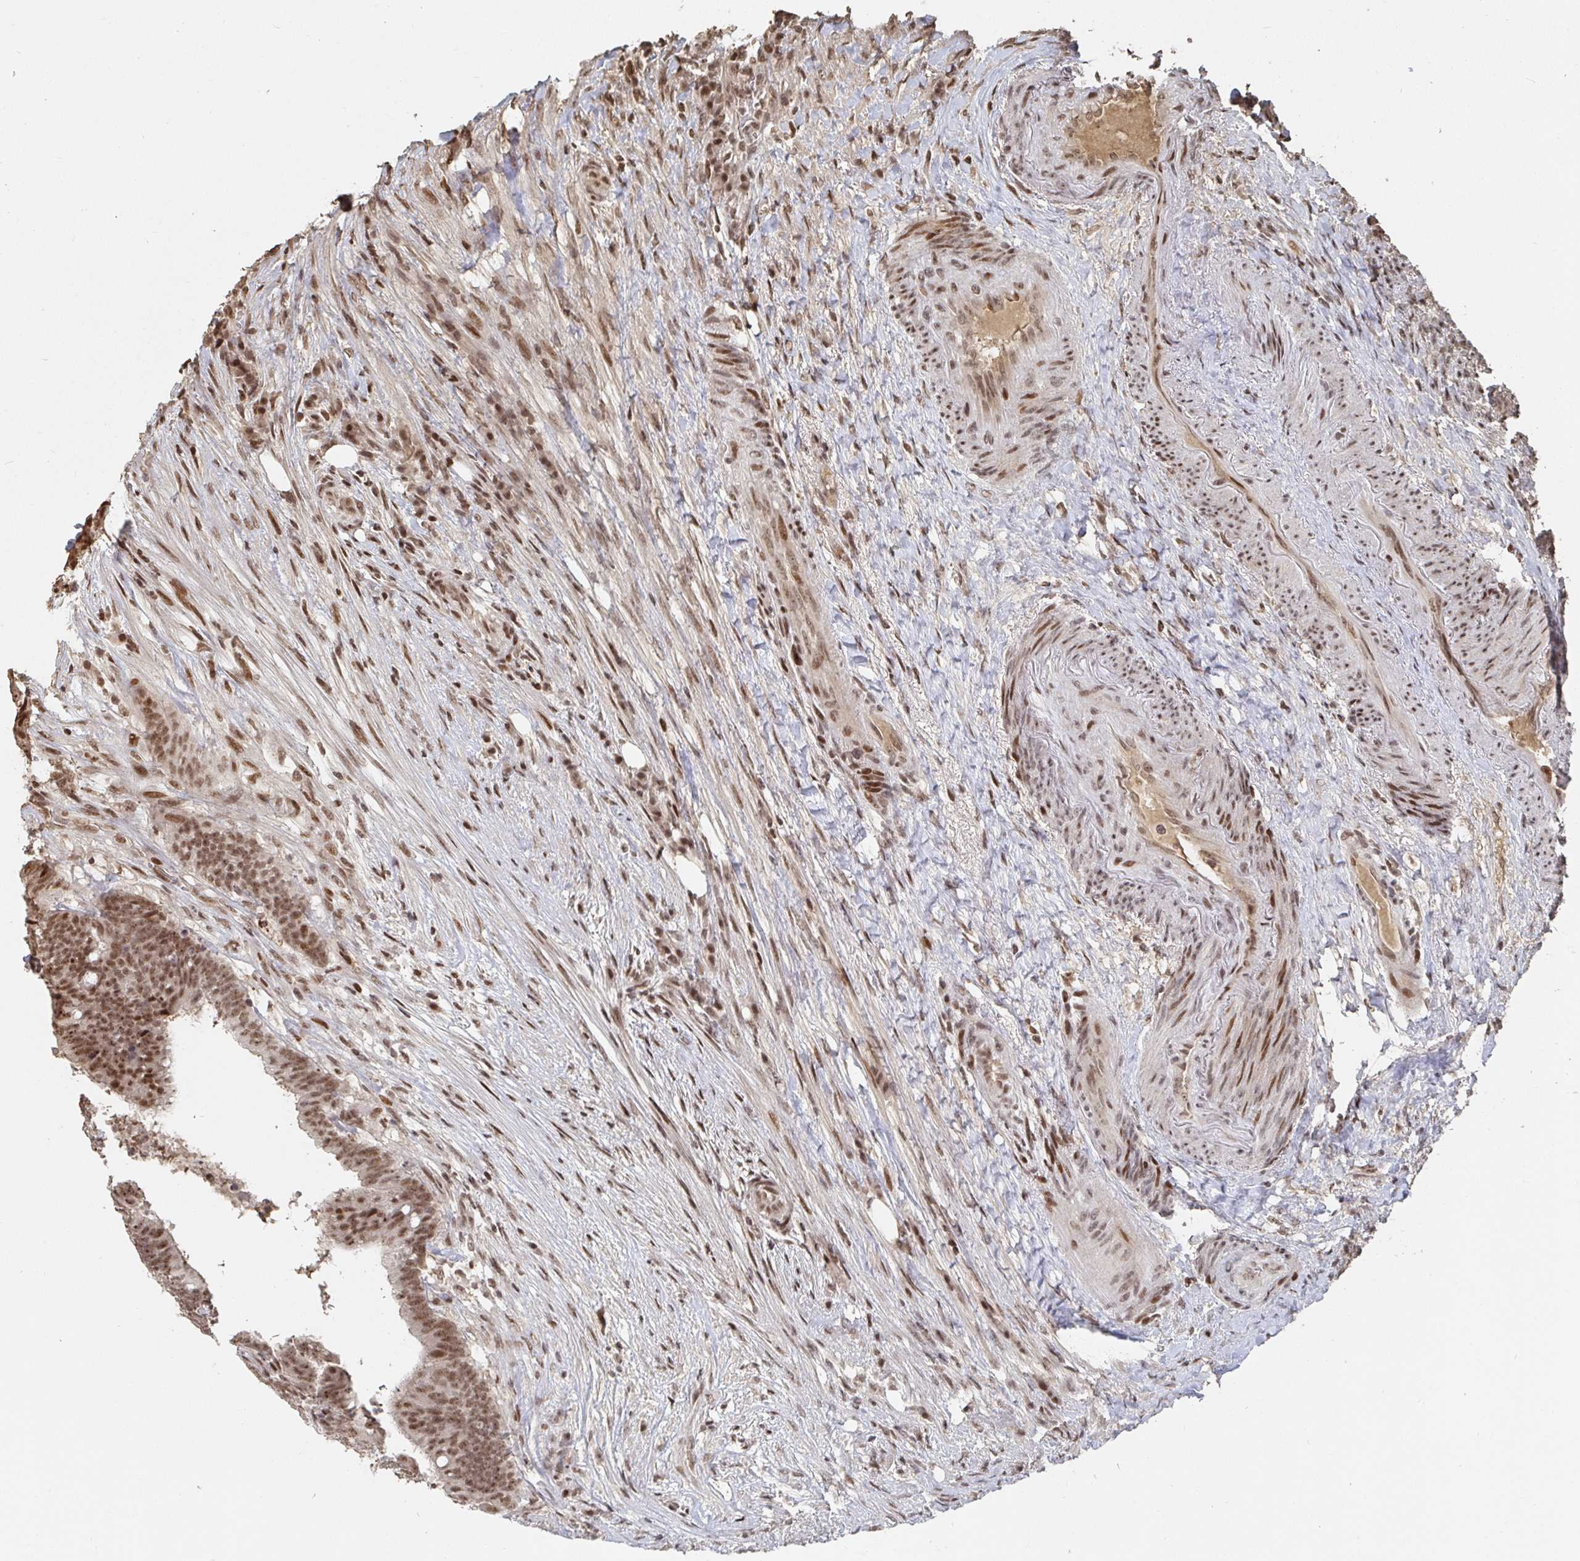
{"staining": {"intensity": "moderate", "quantity": ">75%", "location": "nuclear"}, "tissue": "colorectal cancer", "cell_type": "Tumor cells", "image_type": "cancer", "snomed": [{"axis": "morphology", "description": "Adenocarcinoma, NOS"}, {"axis": "topography", "description": "Colon"}], "caption": "Moderate nuclear staining for a protein is seen in approximately >75% of tumor cells of colorectal cancer (adenocarcinoma) using immunohistochemistry (IHC).", "gene": "ZDHHC12", "patient": {"sex": "female", "age": 43}}